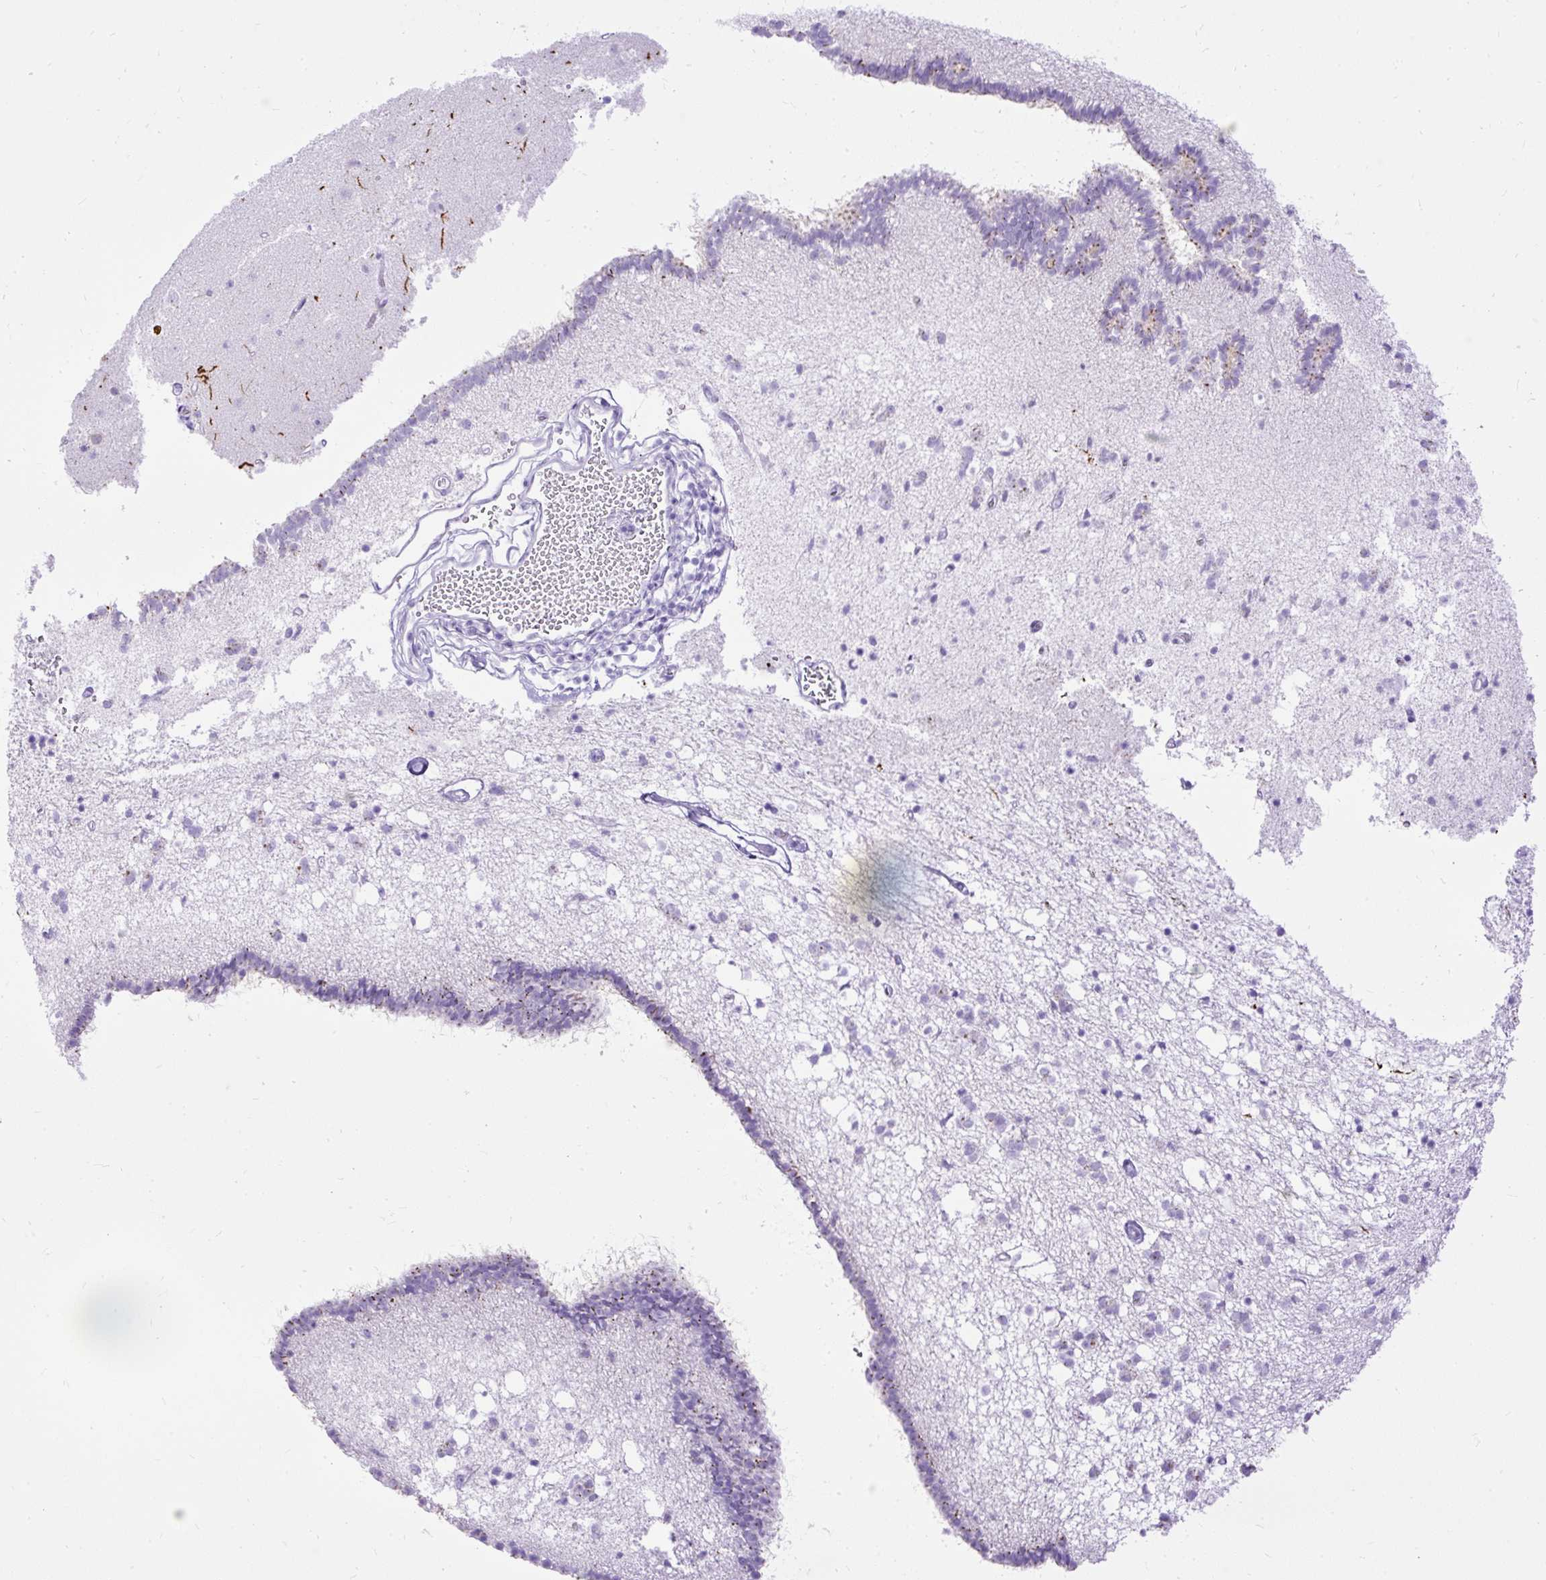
{"staining": {"intensity": "negative", "quantity": "none", "location": "none"}, "tissue": "caudate", "cell_type": "Glial cells", "image_type": "normal", "snomed": [{"axis": "morphology", "description": "Normal tissue, NOS"}, {"axis": "topography", "description": "Lateral ventricle wall"}], "caption": "The image displays no significant expression in glial cells of caudate.", "gene": "HEY1", "patient": {"sex": "male", "age": 58}}